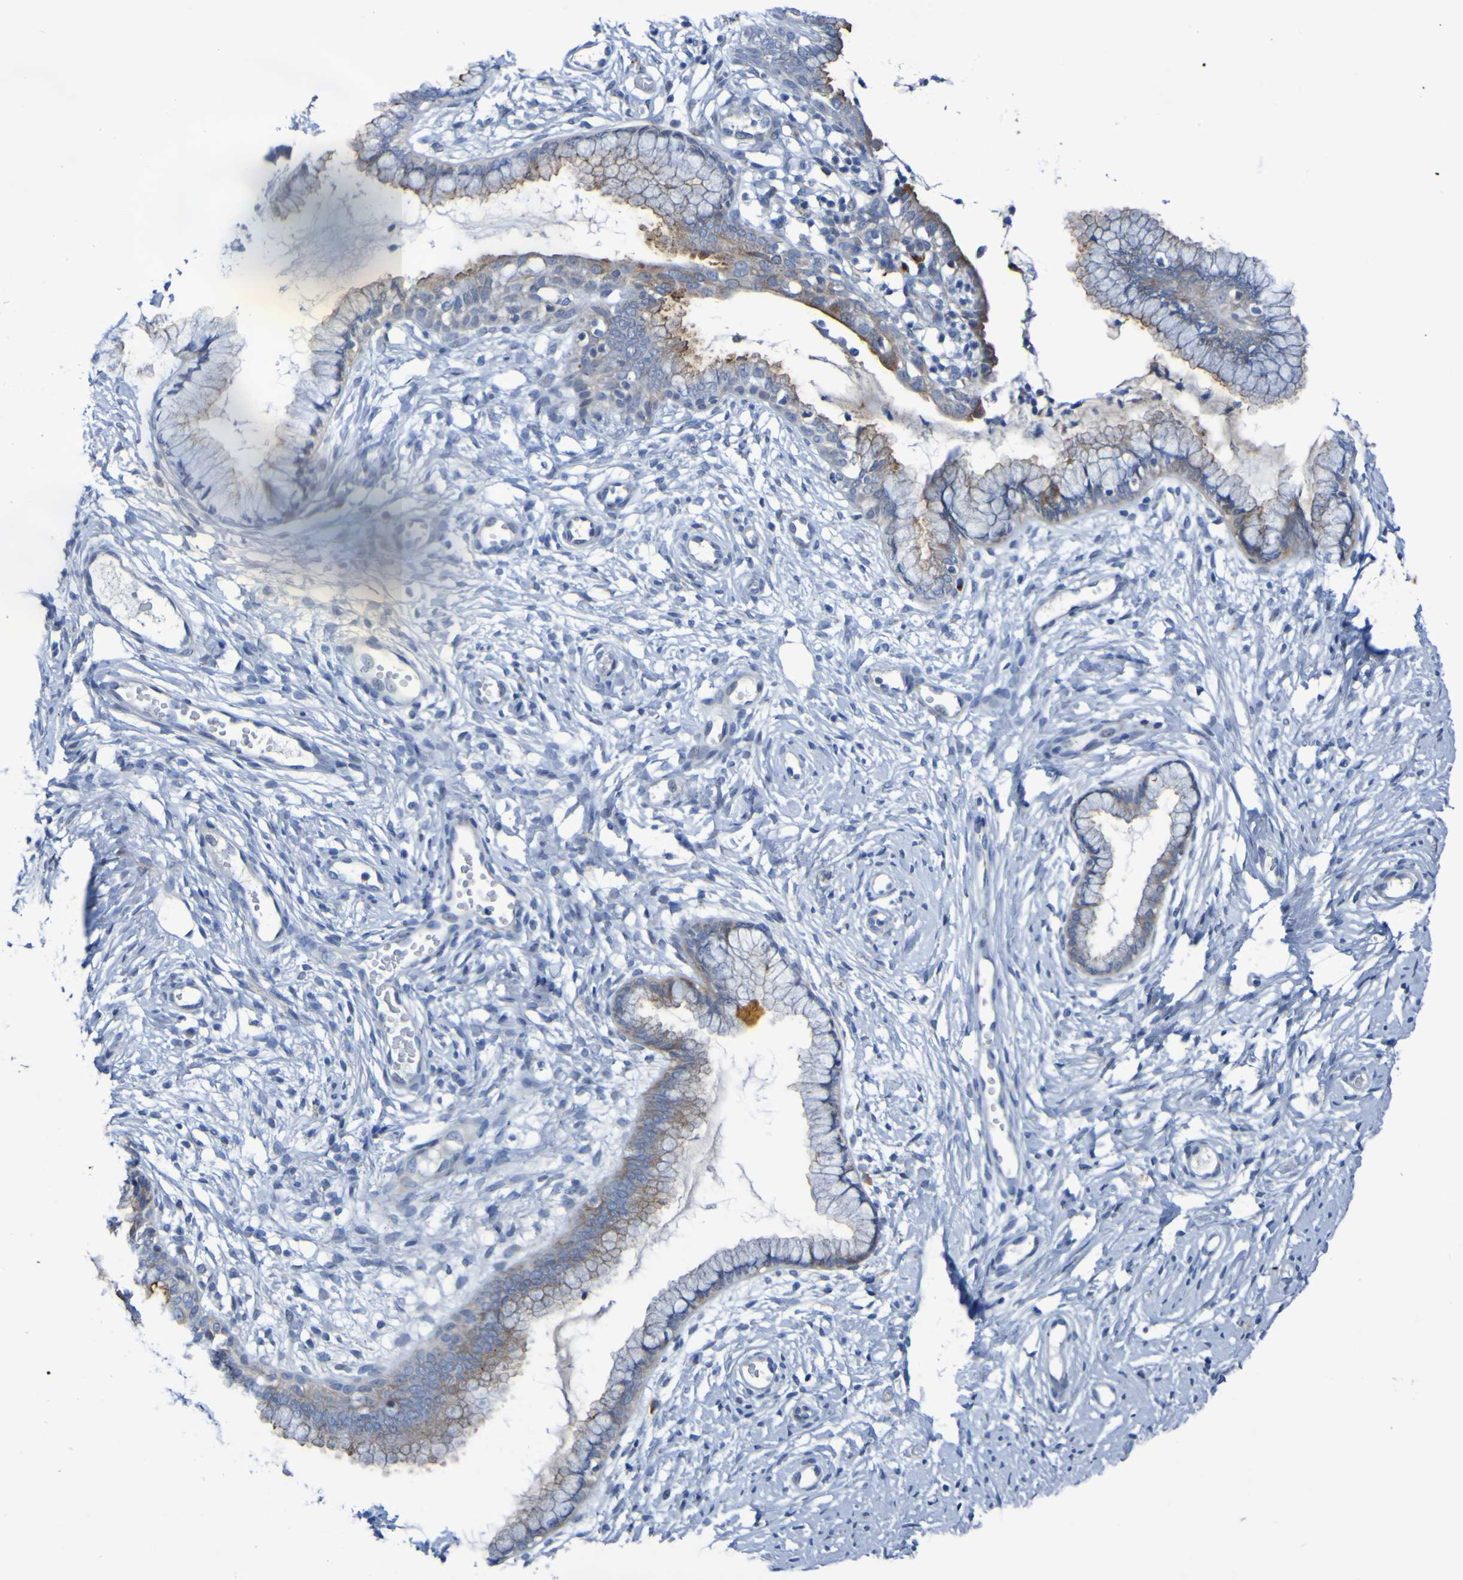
{"staining": {"intensity": "moderate", "quantity": "25%-75%", "location": "cytoplasmic/membranous"}, "tissue": "cervix", "cell_type": "Glandular cells", "image_type": "normal", "snomed": [{"axis": "morphology", "description": "Normal tissue, NOS"}, {"axis": "topography", "description": "Cervix"}], "caption": "Protein staining of normal cervix reveals moderate cytoplasmic/membranous staining in about 25%-75% of glandular cells.", "gene": "C11orf24", "patient": {"sex": "female", "age": 65}}